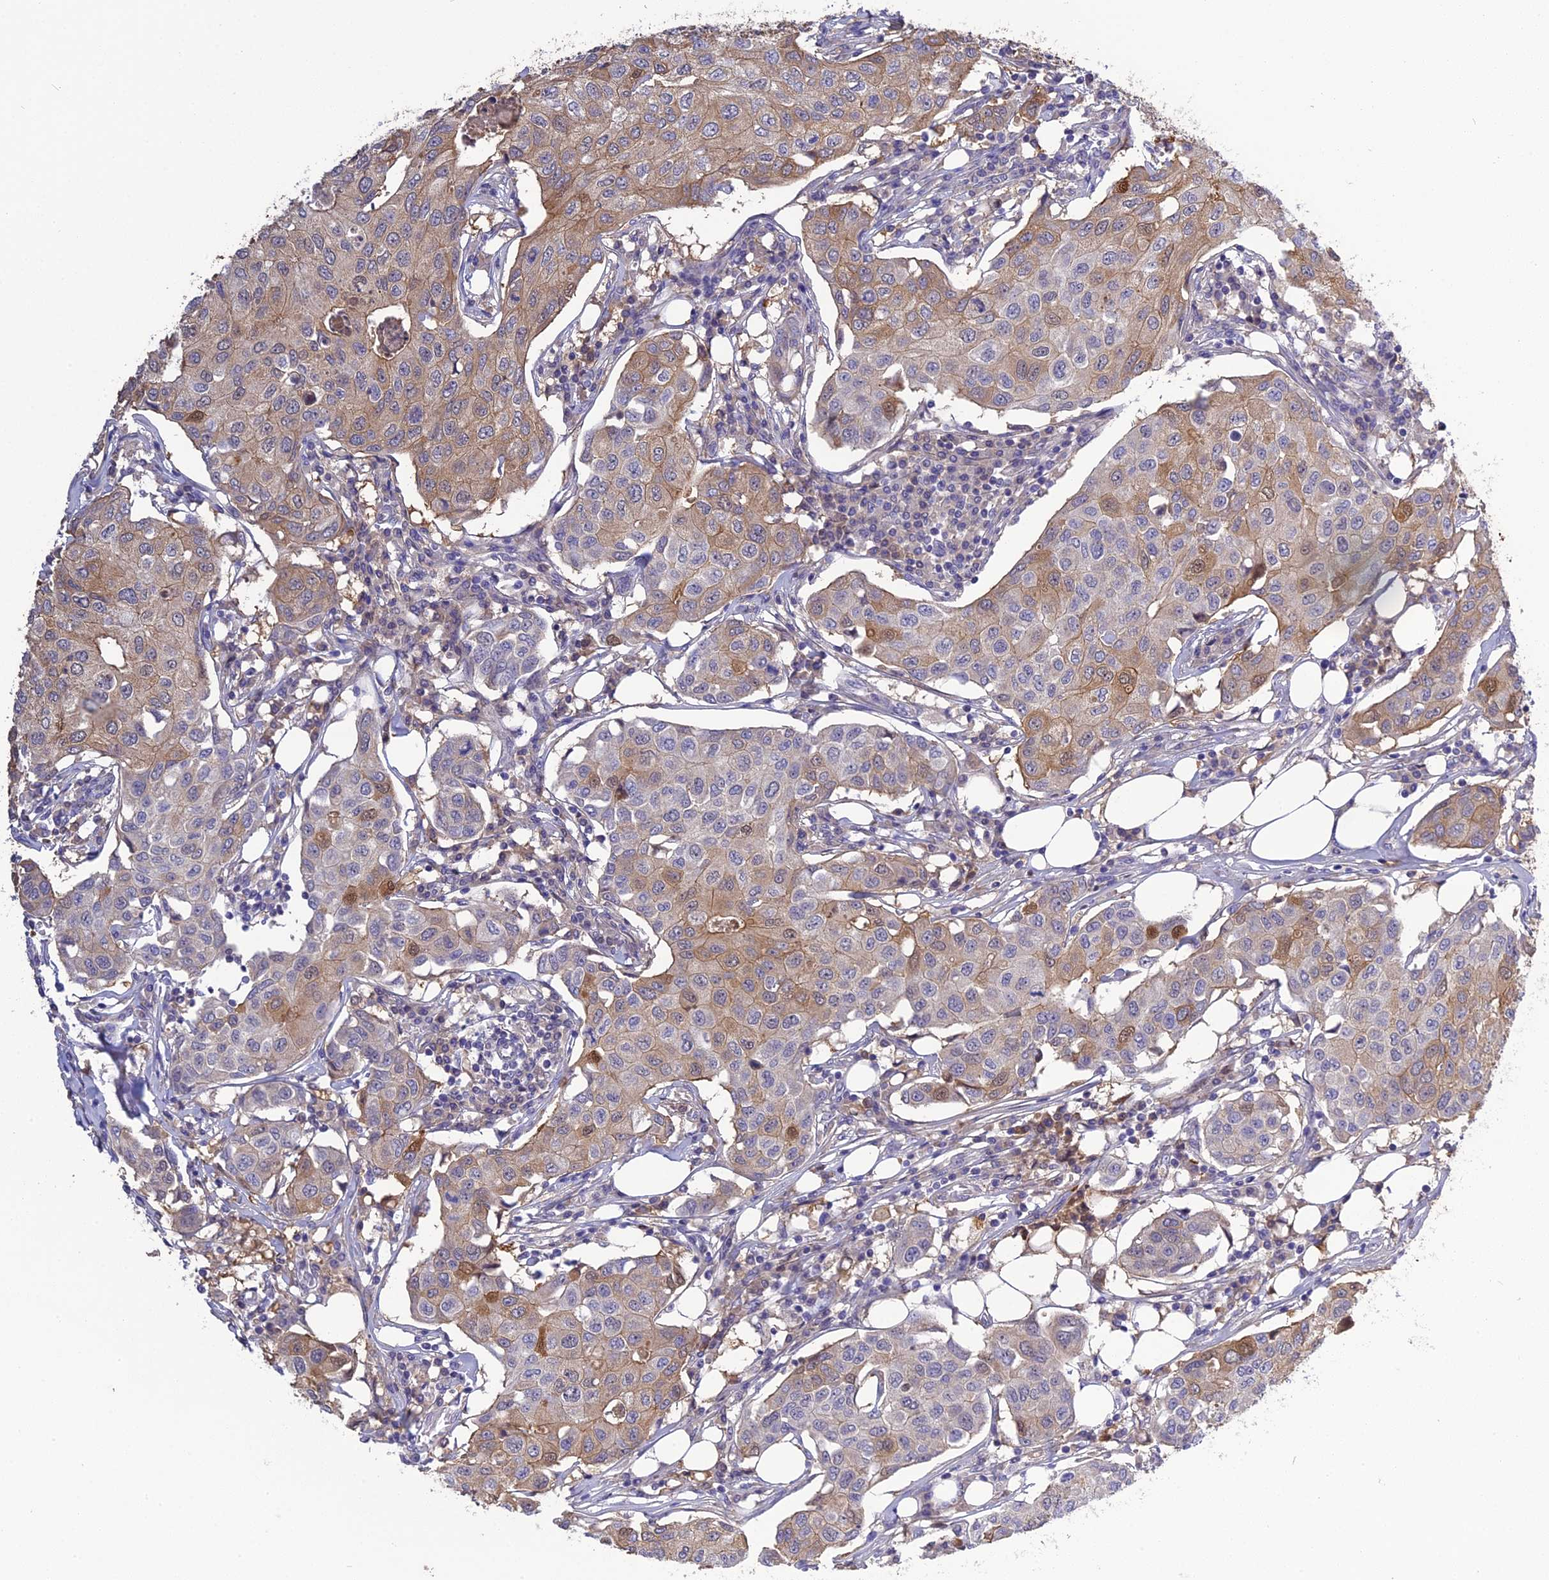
{"staining": {"intensity": "moderate", "quantity": "25%-75%", "location": "cytoplasmic/membranous,nuclear"}, "tissue": "breast cancer", "cell_type": "Tumor cells", "image_type": "cancer", "snomed": [{"axis": "morphology", "description": "Duct carcinoma"}, {"axis": "topography", "description": "Breast"}], "caption": "Human breast intraductal carcinoma stained with a brown dye shows moderate cytoplasmic/membranous and nuclear positive expression in about 25%-75% of tumor cells.", "gene": "PZP", "patient": {"sex": "female", "age": 80}}